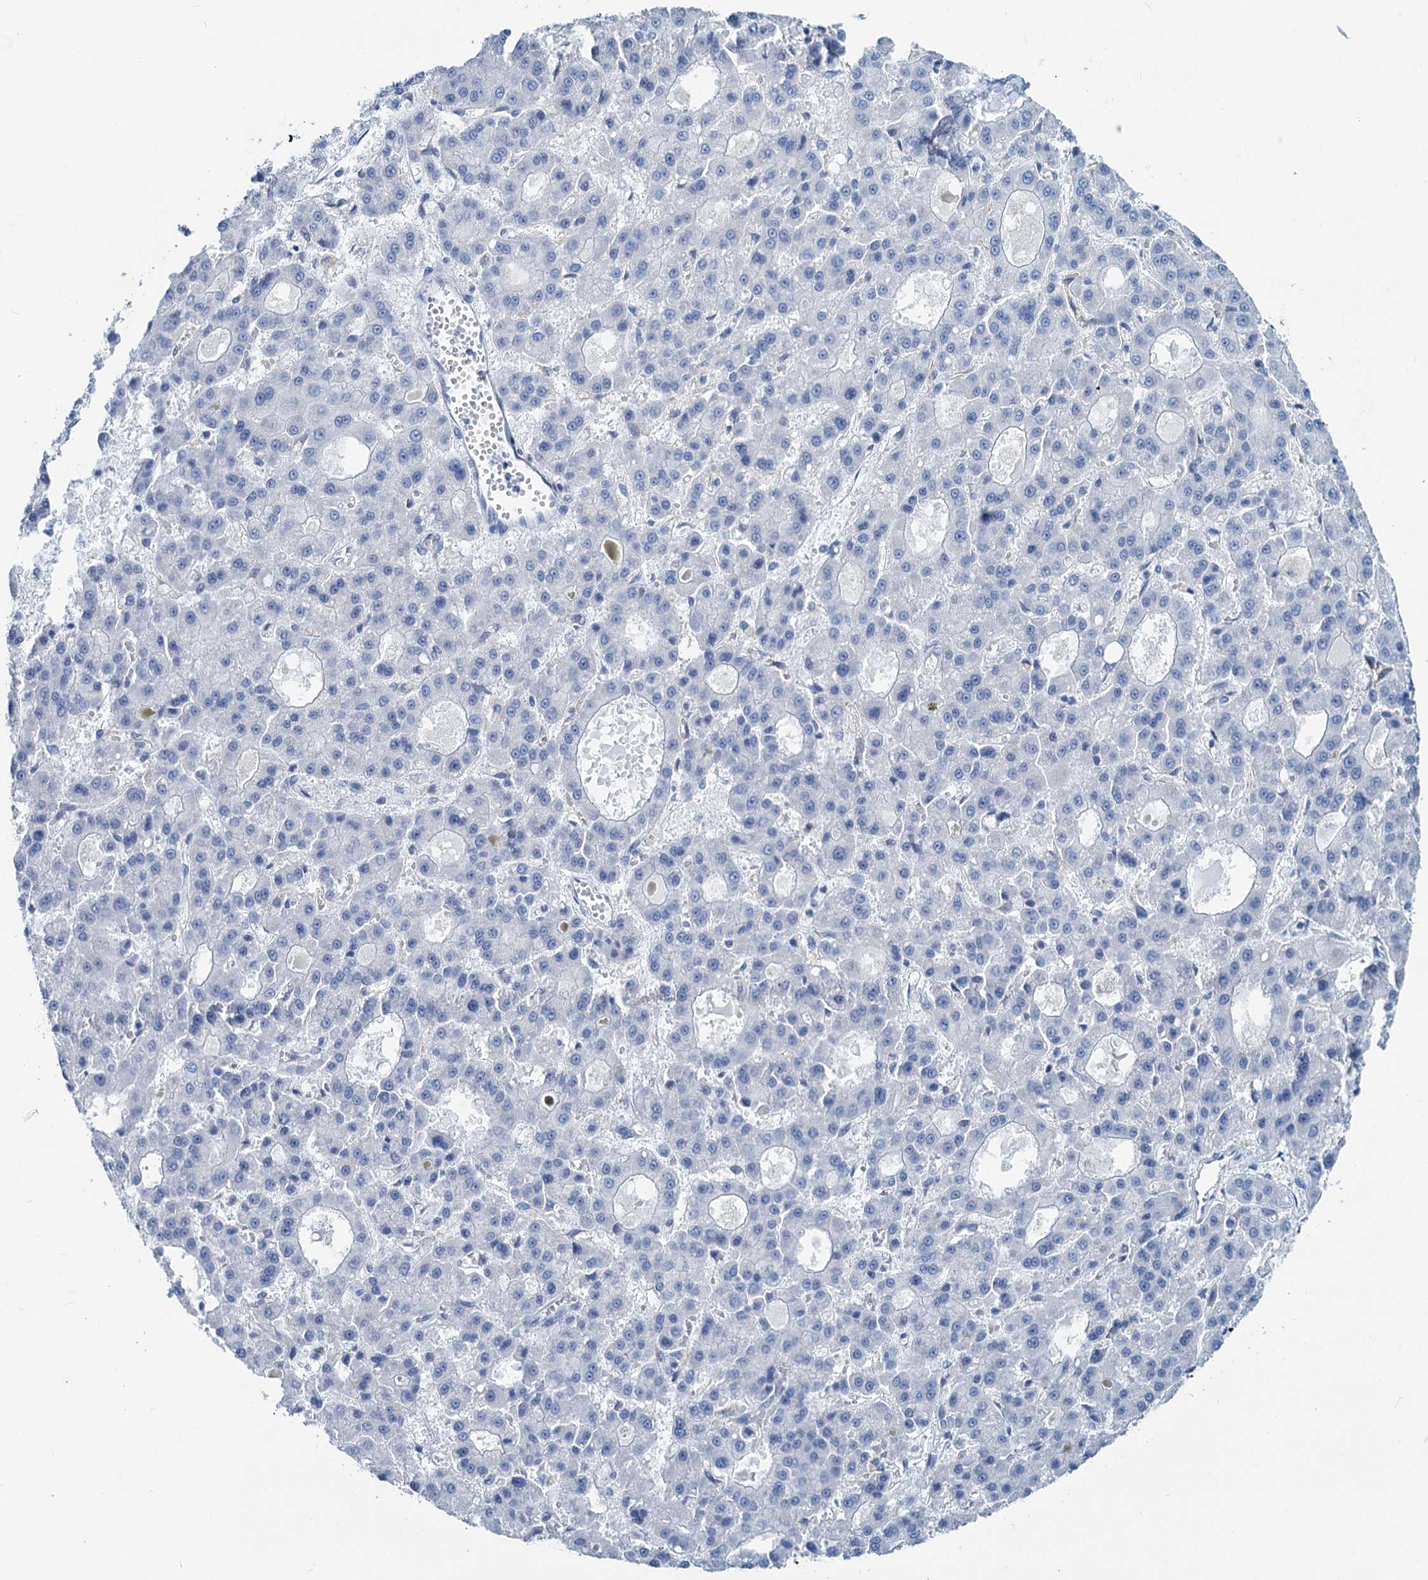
{"staining": {"intensity": "negative", "quantity": "none", "location": "none"}, "tissue": "liver cancer", "cell_type": "Tumor cells", "image_type": "cancer", "snomed": [{"axis": "morphology", "description": "Carcinoma, Hepatocellular, NOS"}, {"axis": "topography", "description": "Liver"}], "caption": "This is a histopathology image of IHC staining of liver hepatocellular carcinoma, which shows no expression in tumor cells.", "gene": "SLC1A3", "patient": {"sex": "male", "age": 70}}